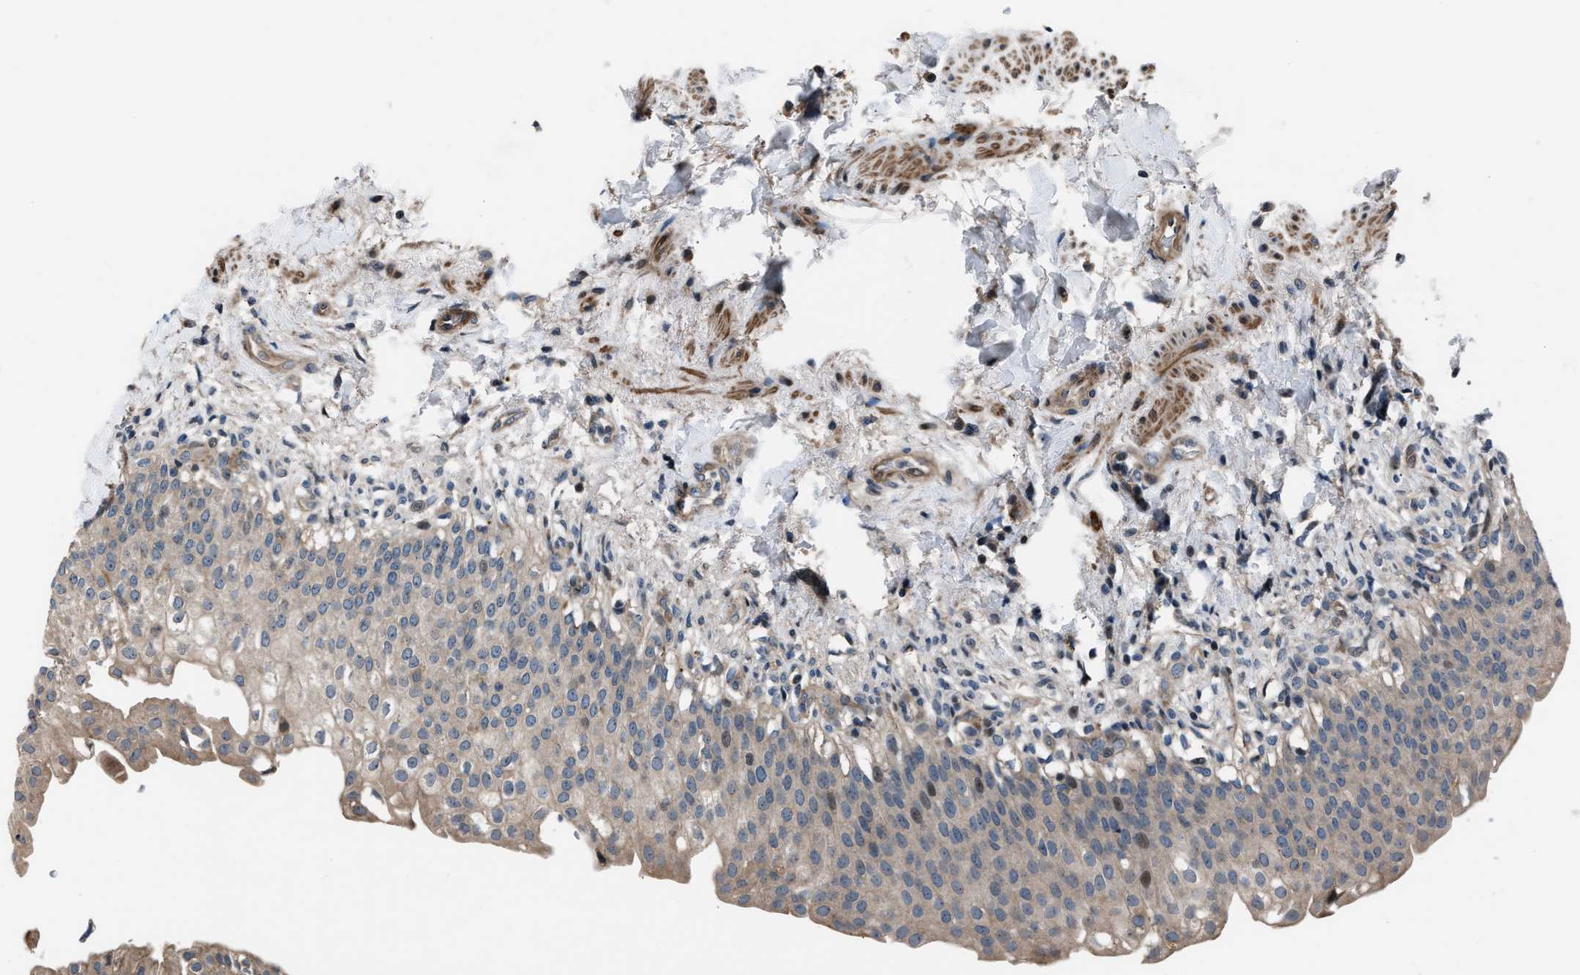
{"staining": {"intensity": "moderate", "quantity": ">75%", "location": "cytoplasmic/membranous"}, "tissue": "urinary bladder", "cell_type": "Urothelial cells", "image_type": "normal", "snomed": [{"axis": "morphology", "description": "Normal tissue, NOS"}, {"axis": "topography", "description": "Urinary bladder"}], "caption": "Urinary bladder stained for a protein (brown) reveals moderate cytoplasmic/membranous positive staining in about >75% of urothelial cells.", "gene": "DYNC2I1", "patient": {"sex": "female", "age": 60}}